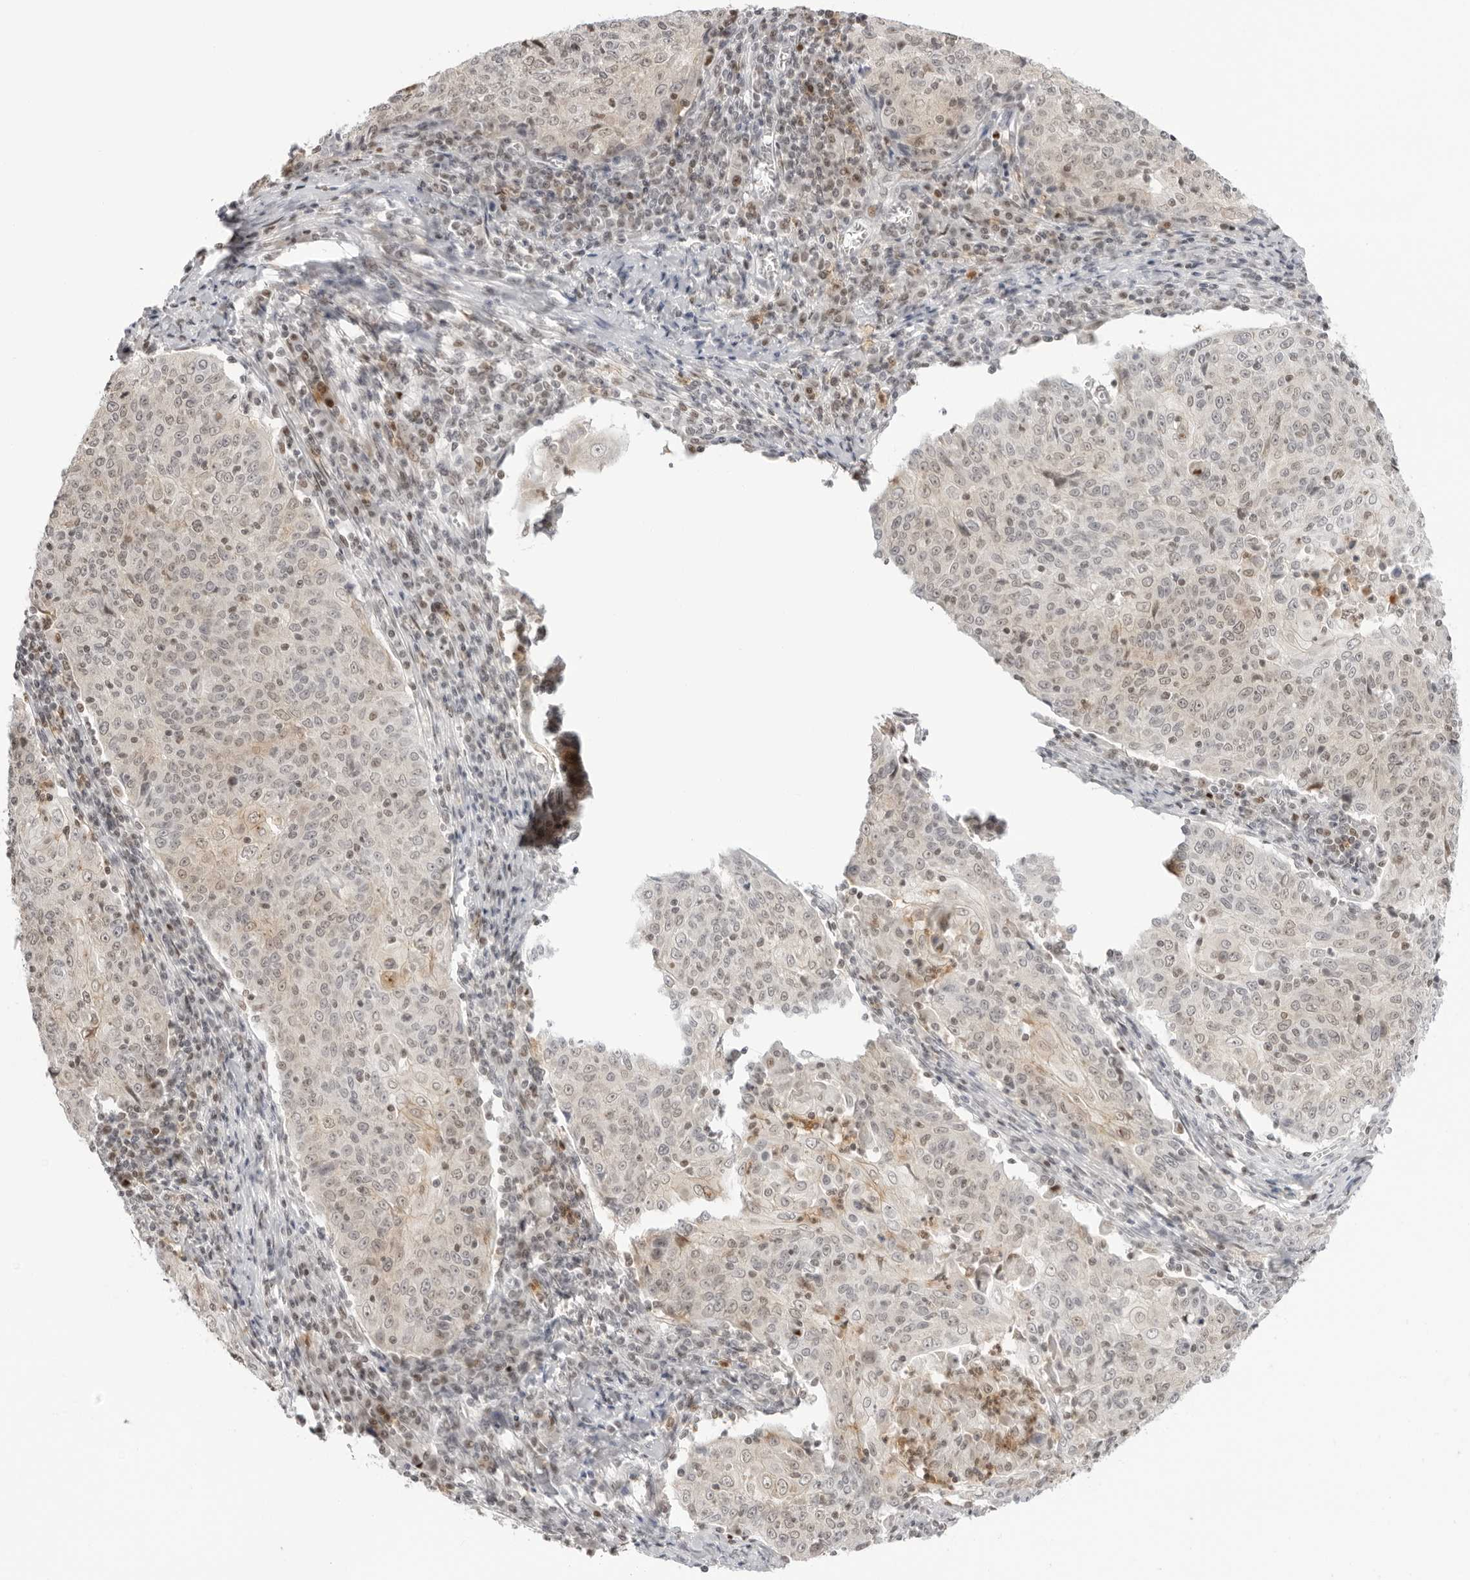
{"staining": {"intensity": "weak", "quantity": "<25%", "location": "nuclear"}, "tissue": "cervical cancer", "cell_type": "Tumor cells", "image_type": "cancer", "snomed": [{"axis": "morphology", "description": "Squamous cell carcinoma, NOS"}, {"axis": "topography", "description": "Cervix"}], "caption": "High magnification brightfield microscopy of cervical cancer stained with DAB (3,3'-diaminobenzidine) (brown) and counterstained with hematoxylin (blue): tumor cells show no significant positivity.", "gene": "RNF146", "patient": {"sex": "female", "age": 48}}